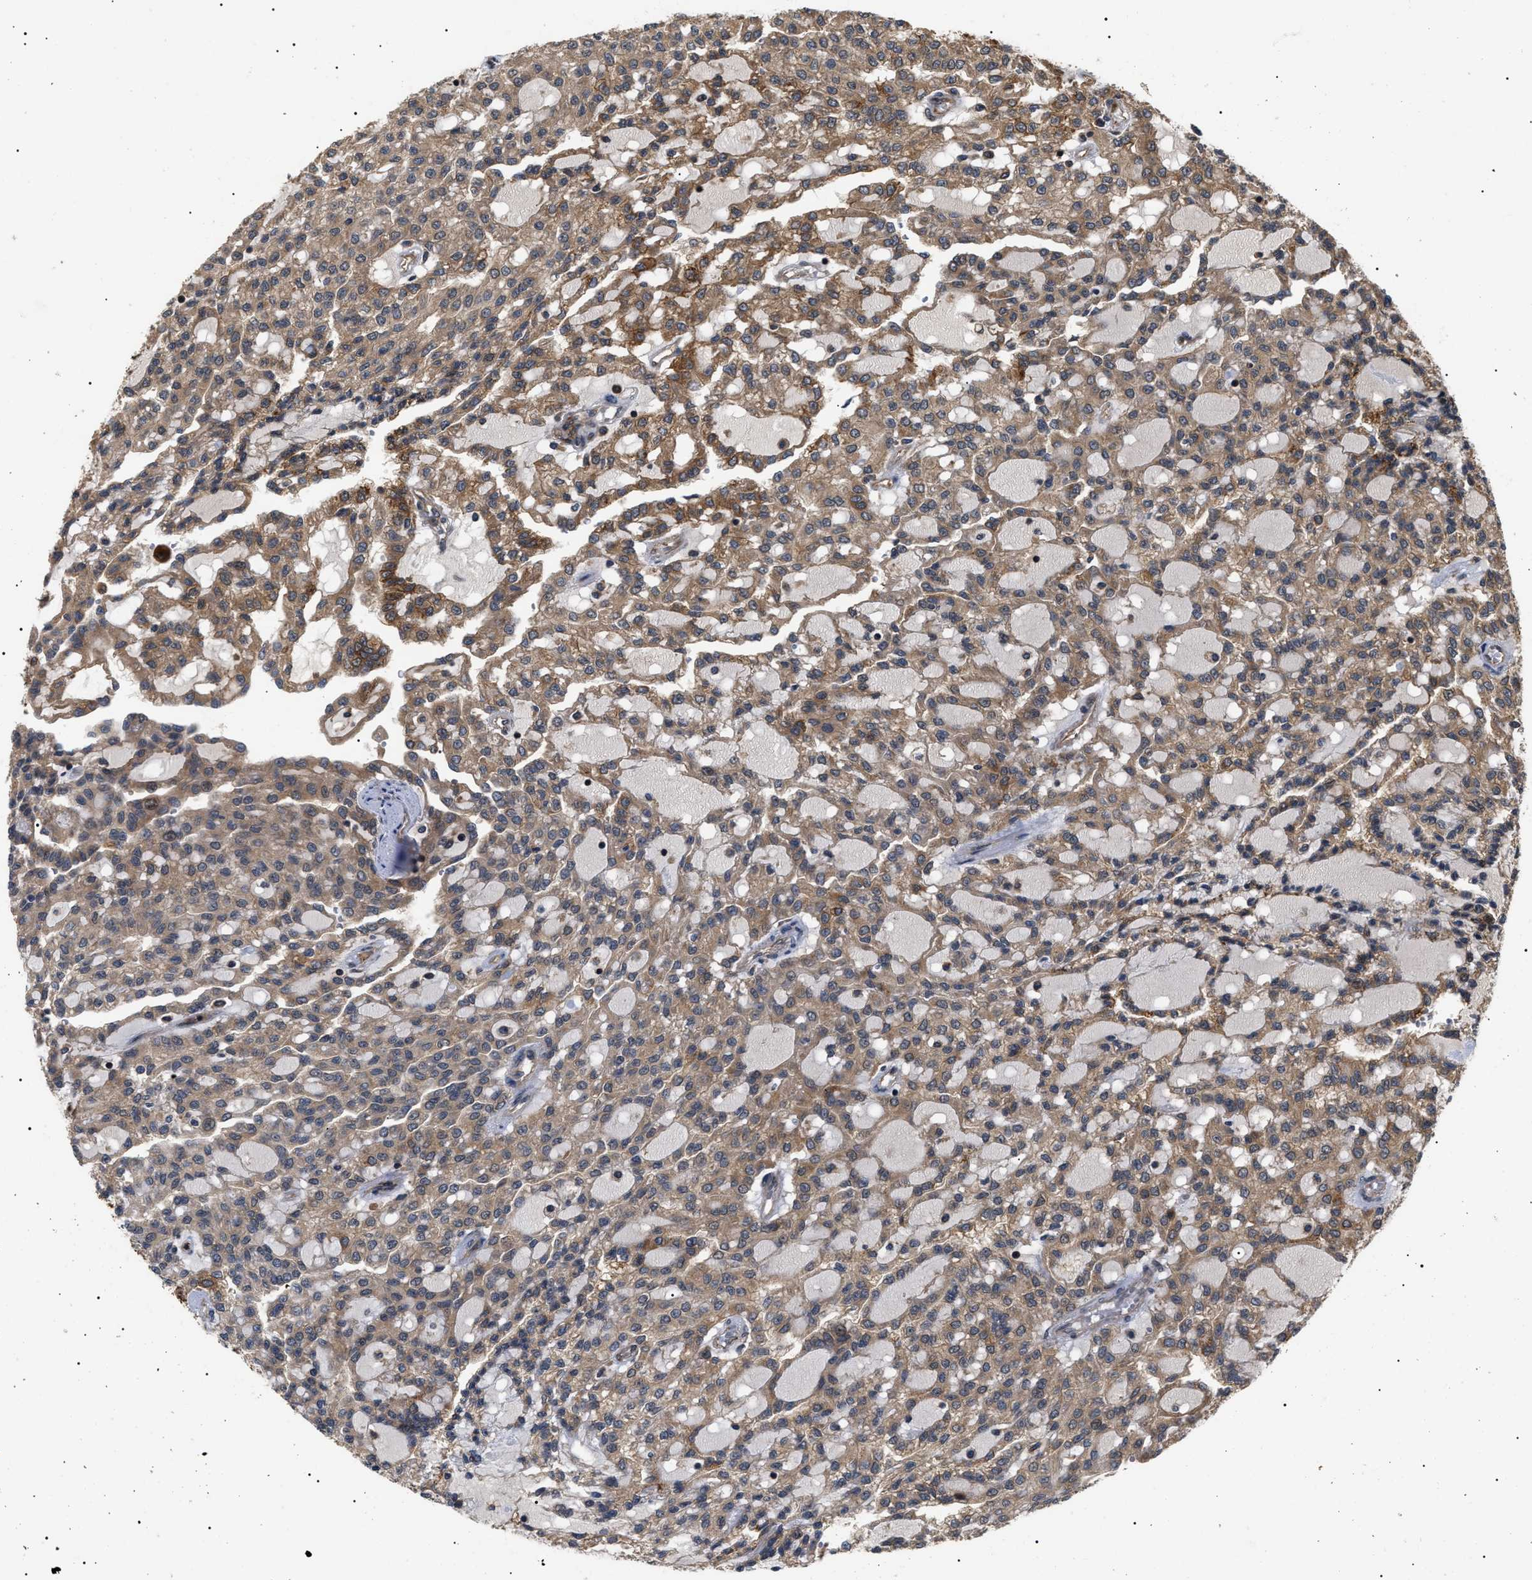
{"staining": {"intensity": "moderate", "quantity": ">75%", "location": "cytoplasmic/membranous"}, "tissue": "renal cancer", "cell_type": "Tumor cells", "image_type": "cancer", "snomed": [{"axis": "morphology", "description": "Adenocarcinoma, NOS"}, {"axis": "topography", "description": "Kidney"}], "caption": "Tumor cells demonstrate medium levels of moderate cytoplasmic/membranous expression in about >75% of cells in human adenocarcinoma (renal).", "gene": "ASTL", "patient": {"sex": "male", "age": 63}}